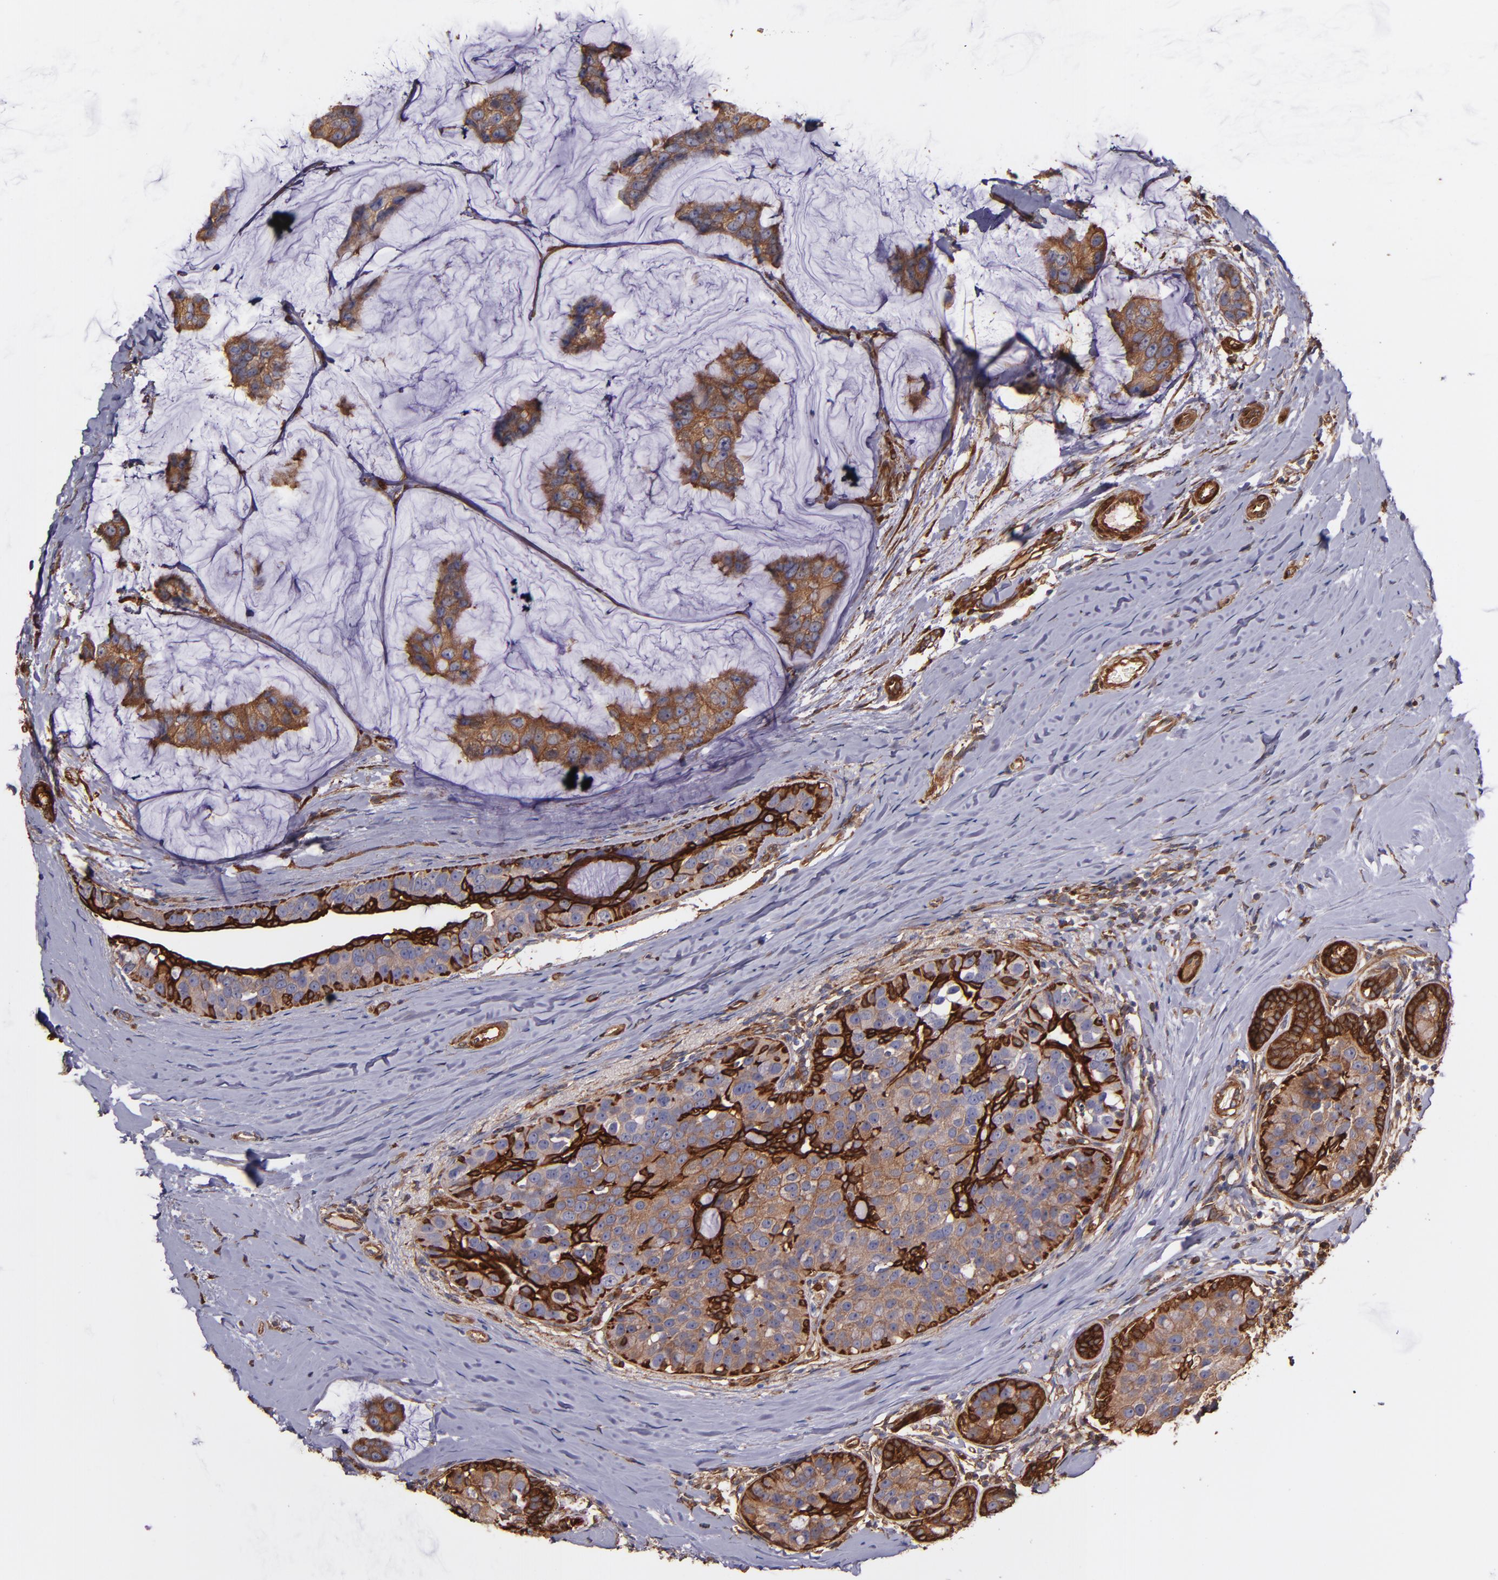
{"staining": {"intensity": "moderate", "quantity": ">75%", "location": "cytoplasmic/membranous"}, "tissue": "breast cancer", "cell_type": "Tumor cells", "image_type": "cancer", "snomed": [{"axis": "morphology", "description": "Normal tissue, NOS"}, {"axis": "morphology", "description": "Duct carcinoma"}, {"axis": "topography", "description": "Breast"}], "caption": "The histopathology image shows a brown stain indicating the presence of a protein in the cytoplasmic/membranous of tumor cells in breast cancer.", "gene": "VCL", "patient": {"sex": "female", "age": 50}}